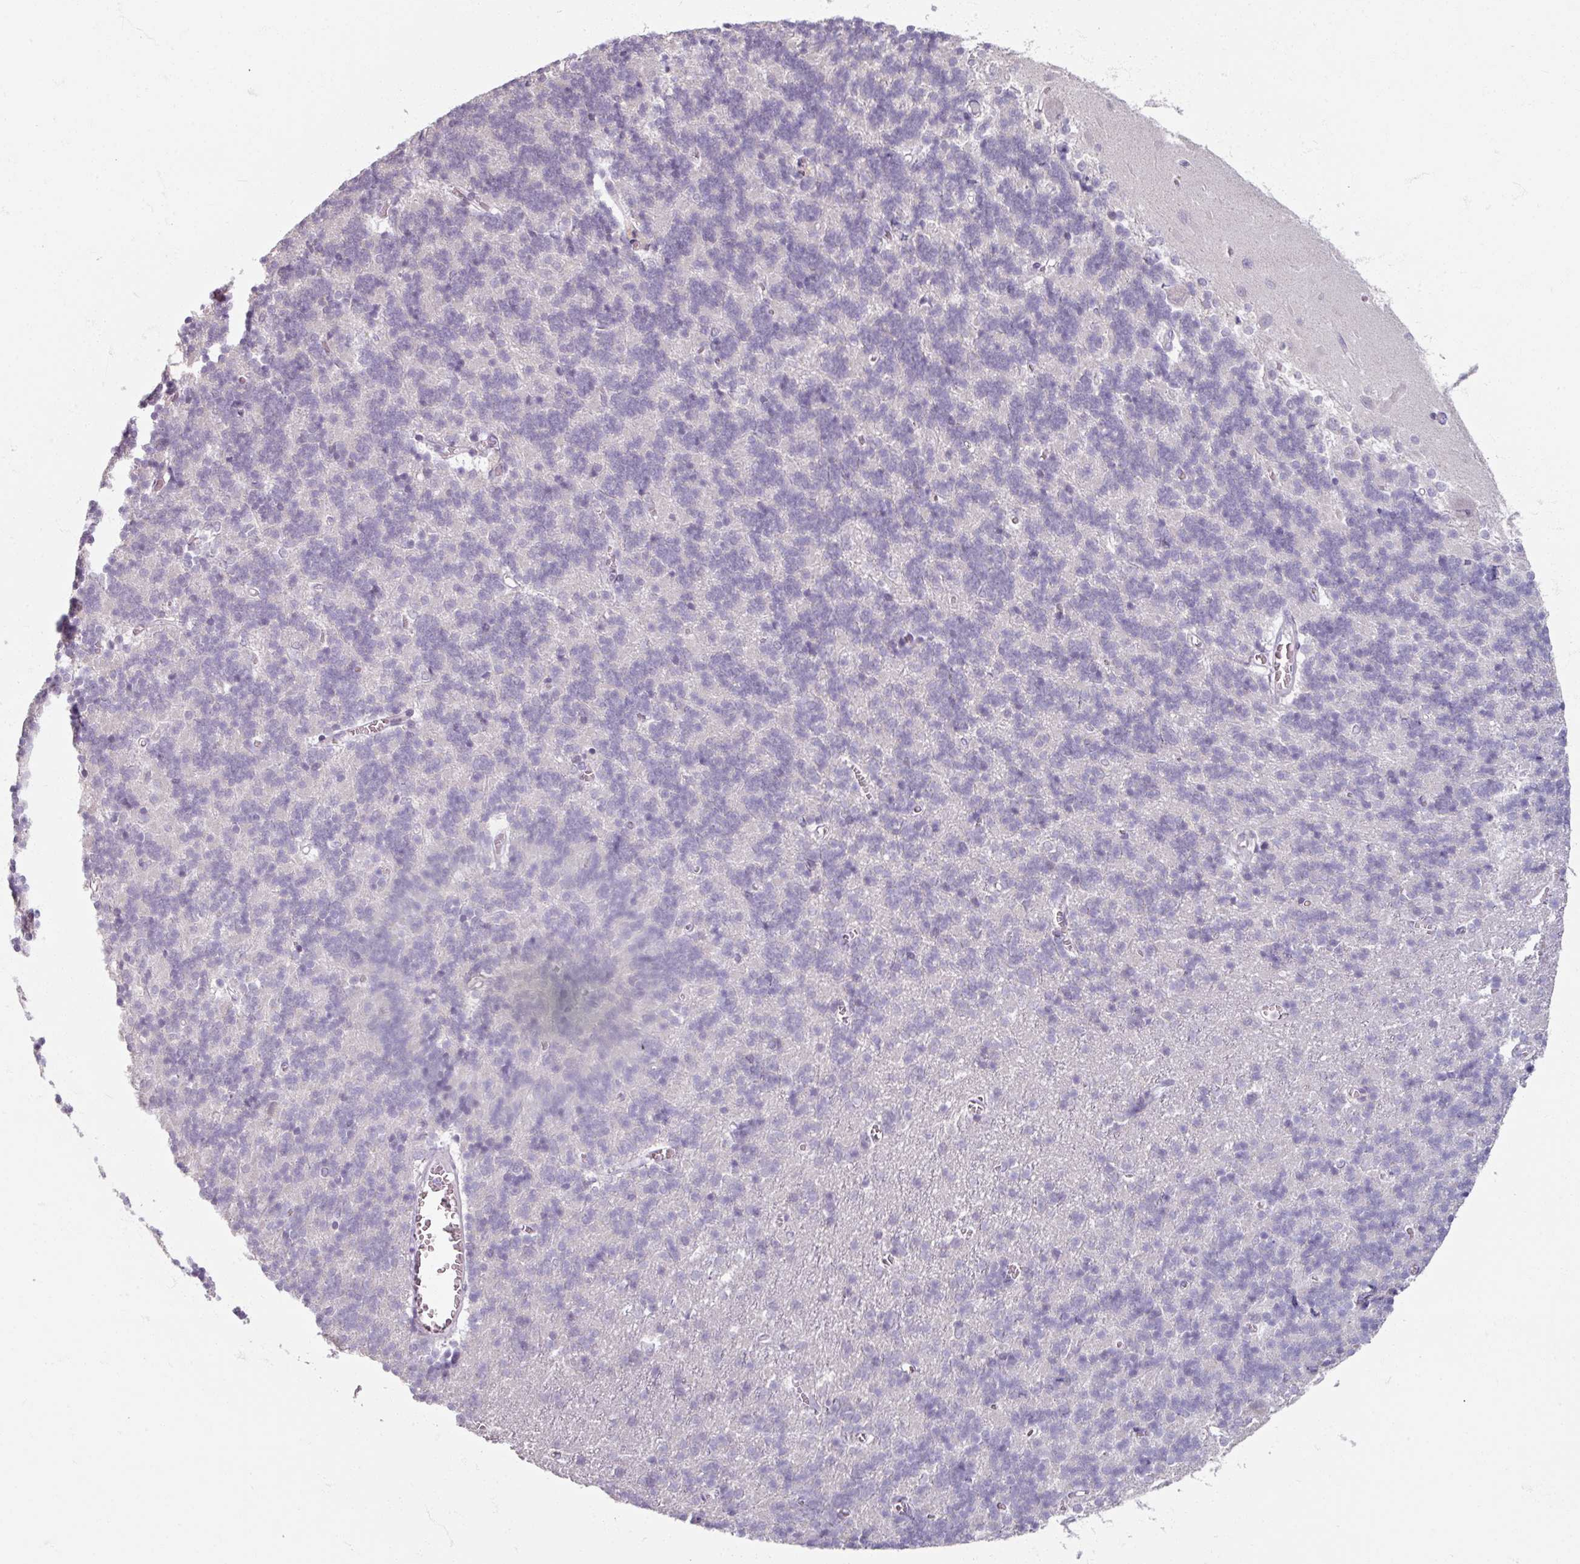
{"staining": {"intensity": "negative", "quantity": "none", "location": "none"}, "tissue": "cerebellum", "cell_type": "Cells in granular layer", "image_type": "normal", "snomed": [{"axis": "morphology", "description": "Normal tissue, NOS"}, {"axis": "topography", "description": "Cerebellum"}], "caption": "Cerebellum was stained to show a protein in brown. There is no significant staining in cells in granular layer. (Brightfield microscopy of DAB immunohistochemistry (IHC) at high magnification).", "gene": "SOX11", "patient": {"sex": "male", "age": 37}}